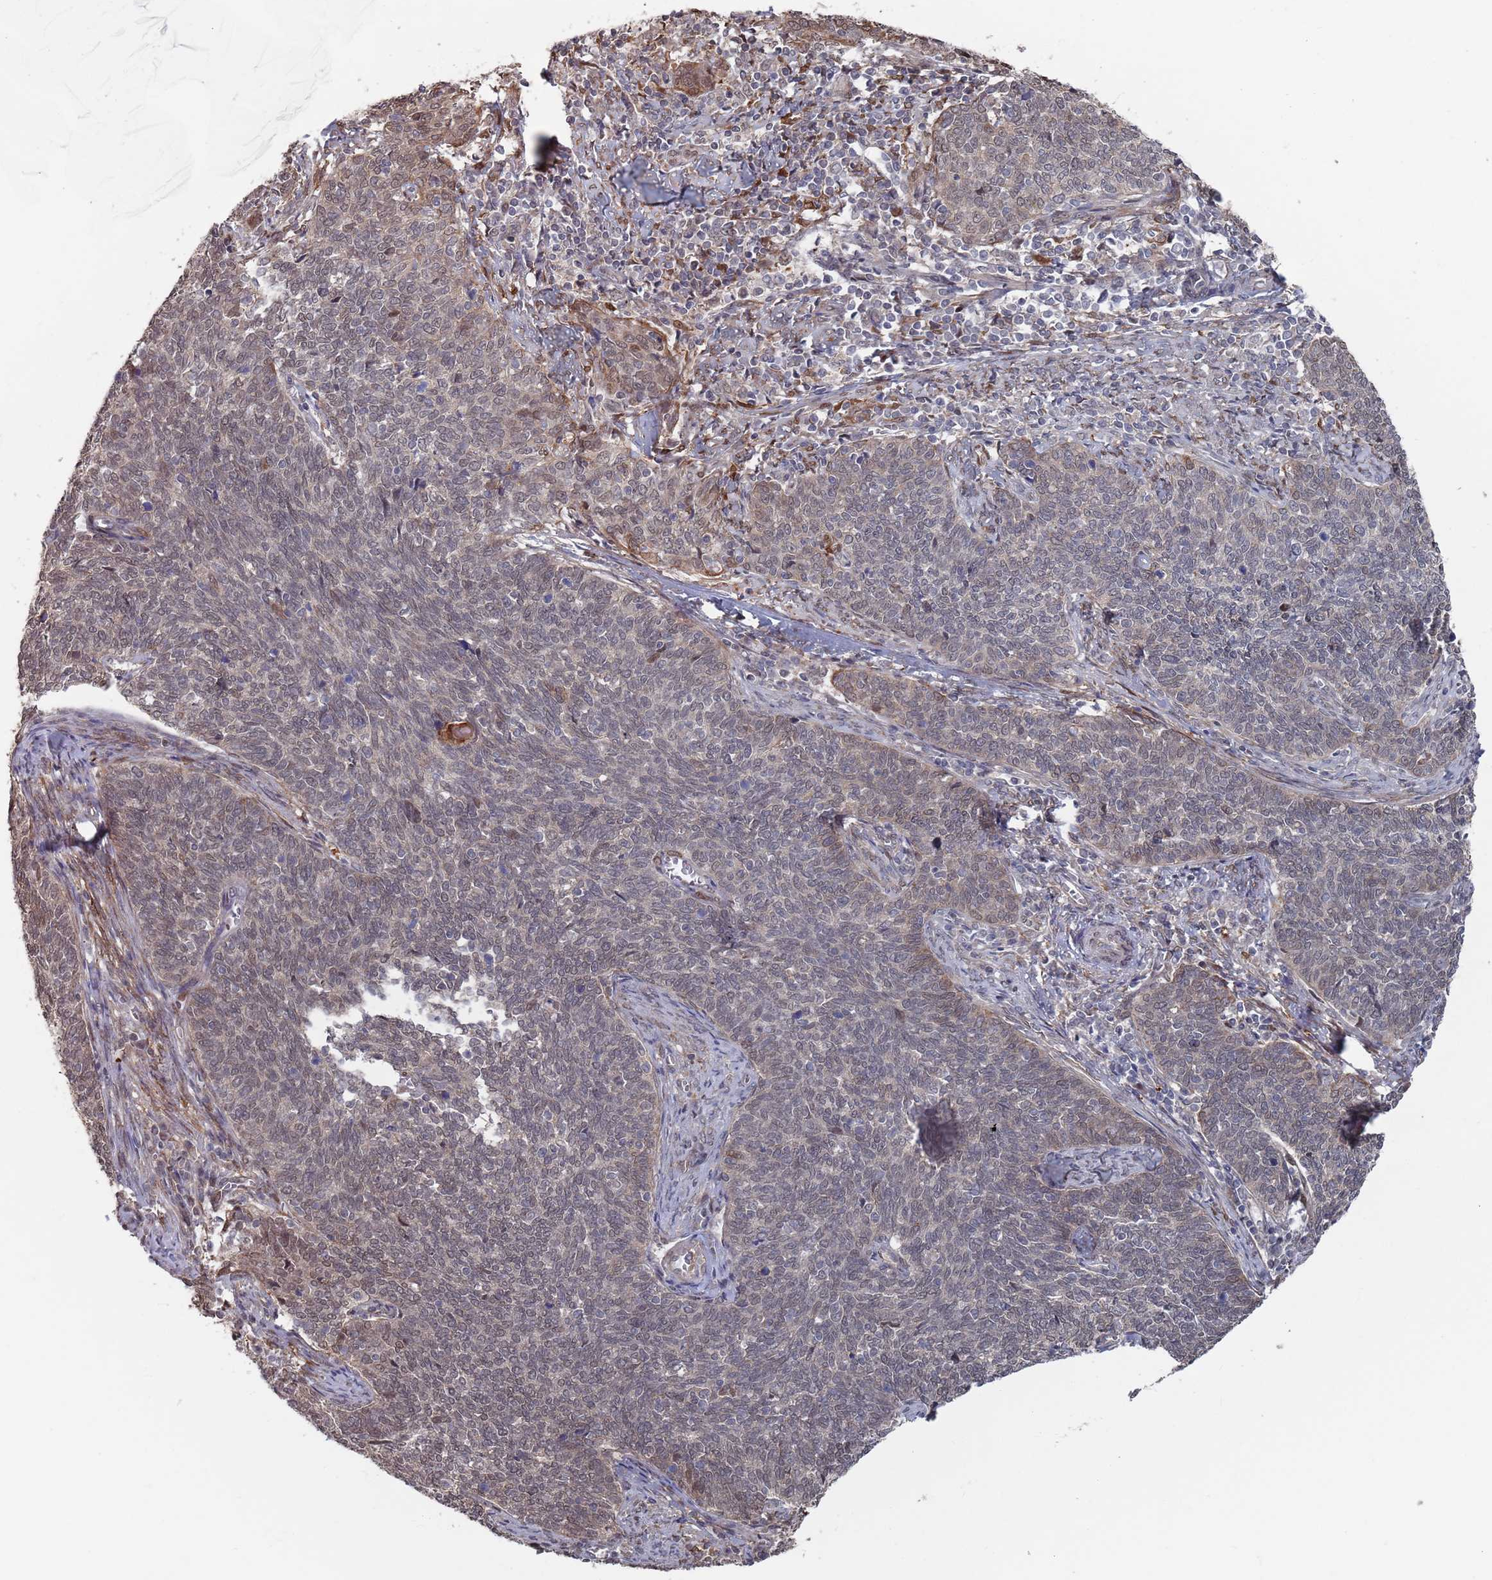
{"staining": {"intensity": "weak", "quantity": "<25%", "location": "cytoplasmic/membranous,nuclear"}, "tissue": "cervical cancer", "cell_type": "Tumor cells", "image_type": "cancer", "snomed": [{"axis": "morphology", "description": "Squamous cell carcinoma, NOS"}, {"axis": "topography", "description": "Cervix"}], "caption": "The micrograph demonstrates no staining of tumor cells in cervical squamous cell carcinoma.", "gene": "DGKD", "patient": {"sex": "female", "age": 39}}